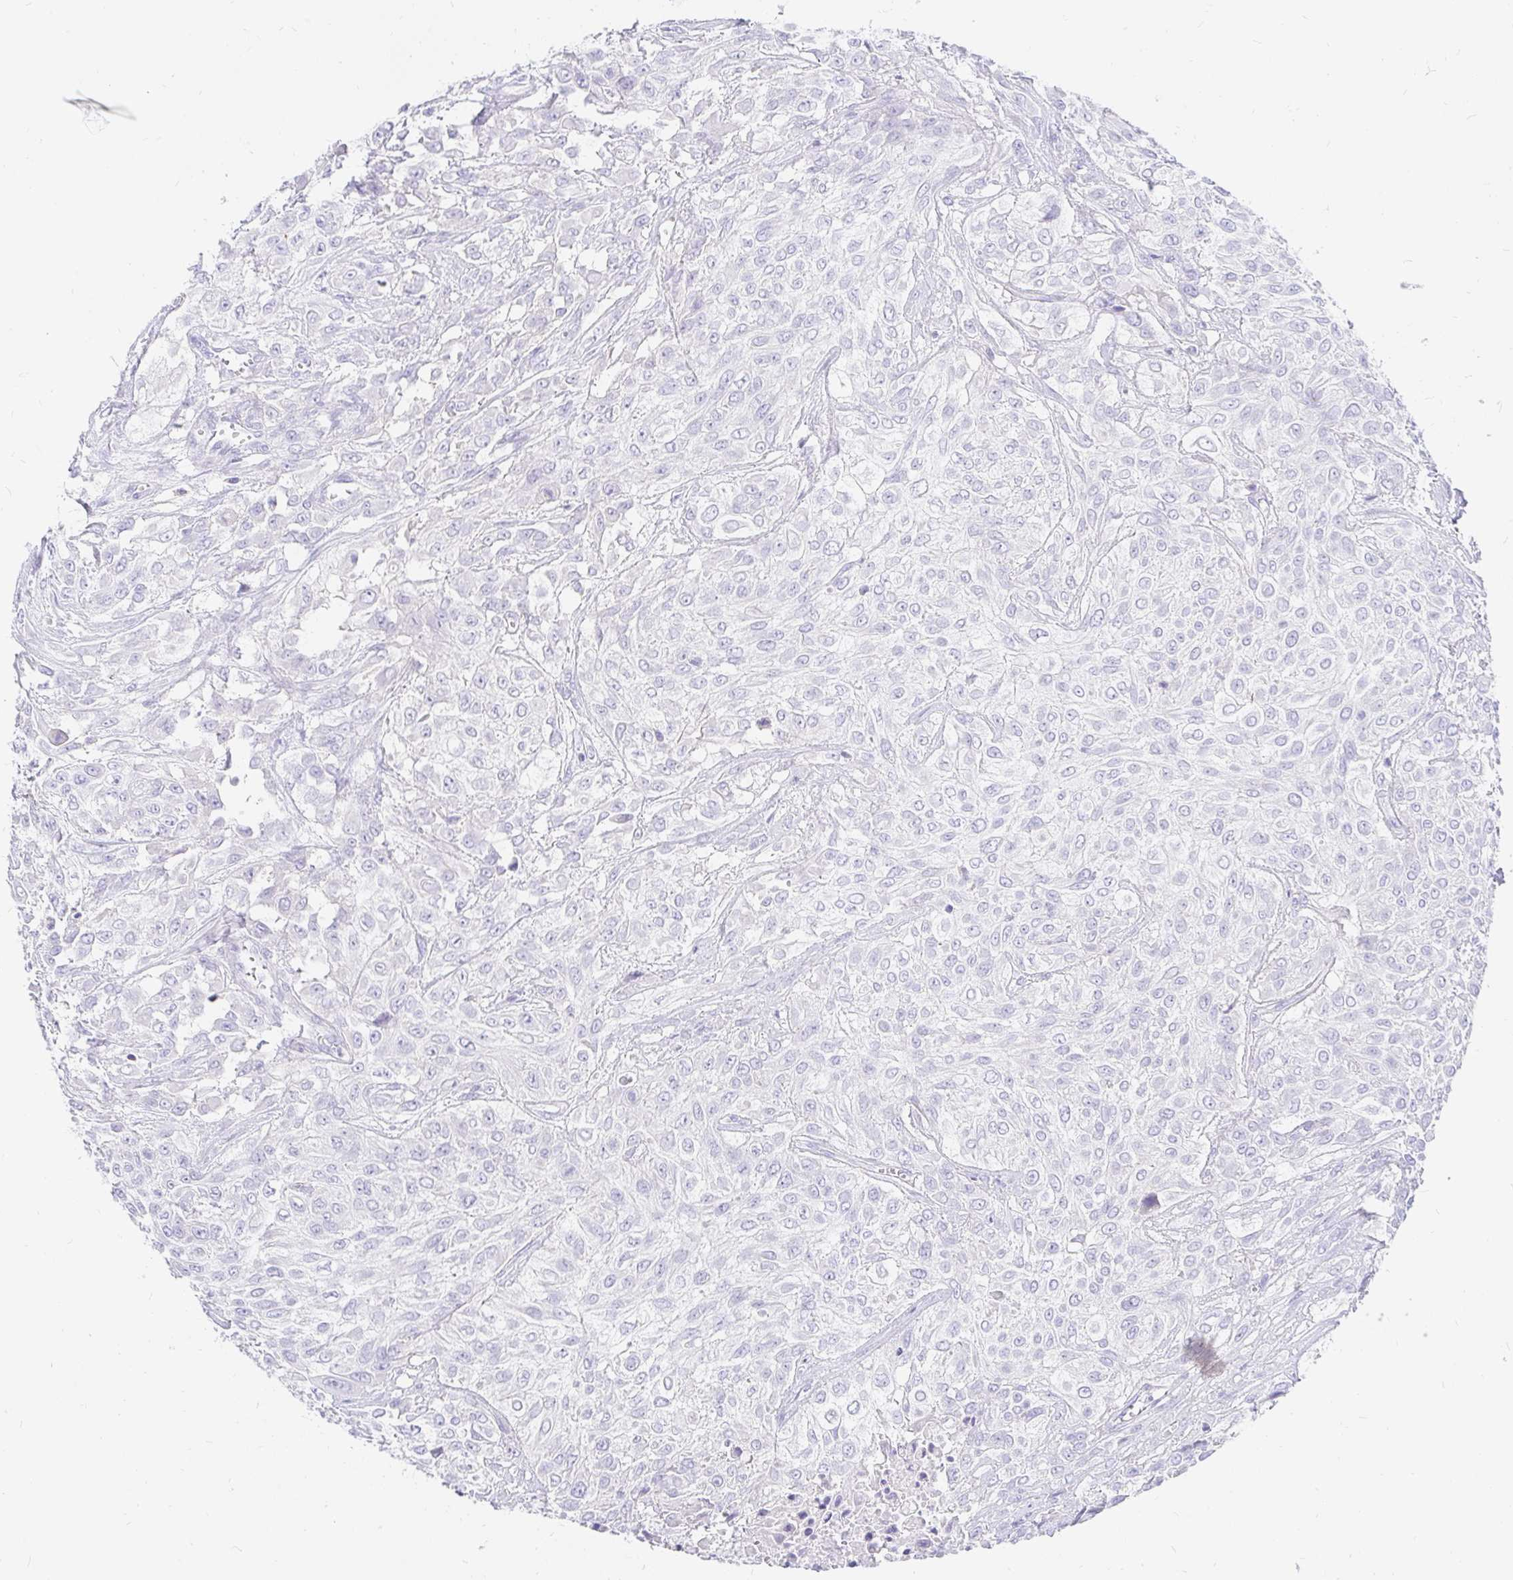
{"staining": {"intensity": "negative", "quantity": "none", "location": "none"}, "tissue": "urothelial cancer", "cell_type": "Tumor cells", "image_type": "cancer", "snomed": [{"axis": "morphology", "description": "Urothelial carcinoma, High grade"}, {"axis": "topography", "description": "Urinary bladder"}], "caption": "Protein analysis of urothelial cancer reveals no significant expression in tumor cells. (DAB immunohistochemistry visualized using brightfield microscopy, high magnification).", "gene": "NR2E1", "patient": {"sex": "male", "age": 57}}